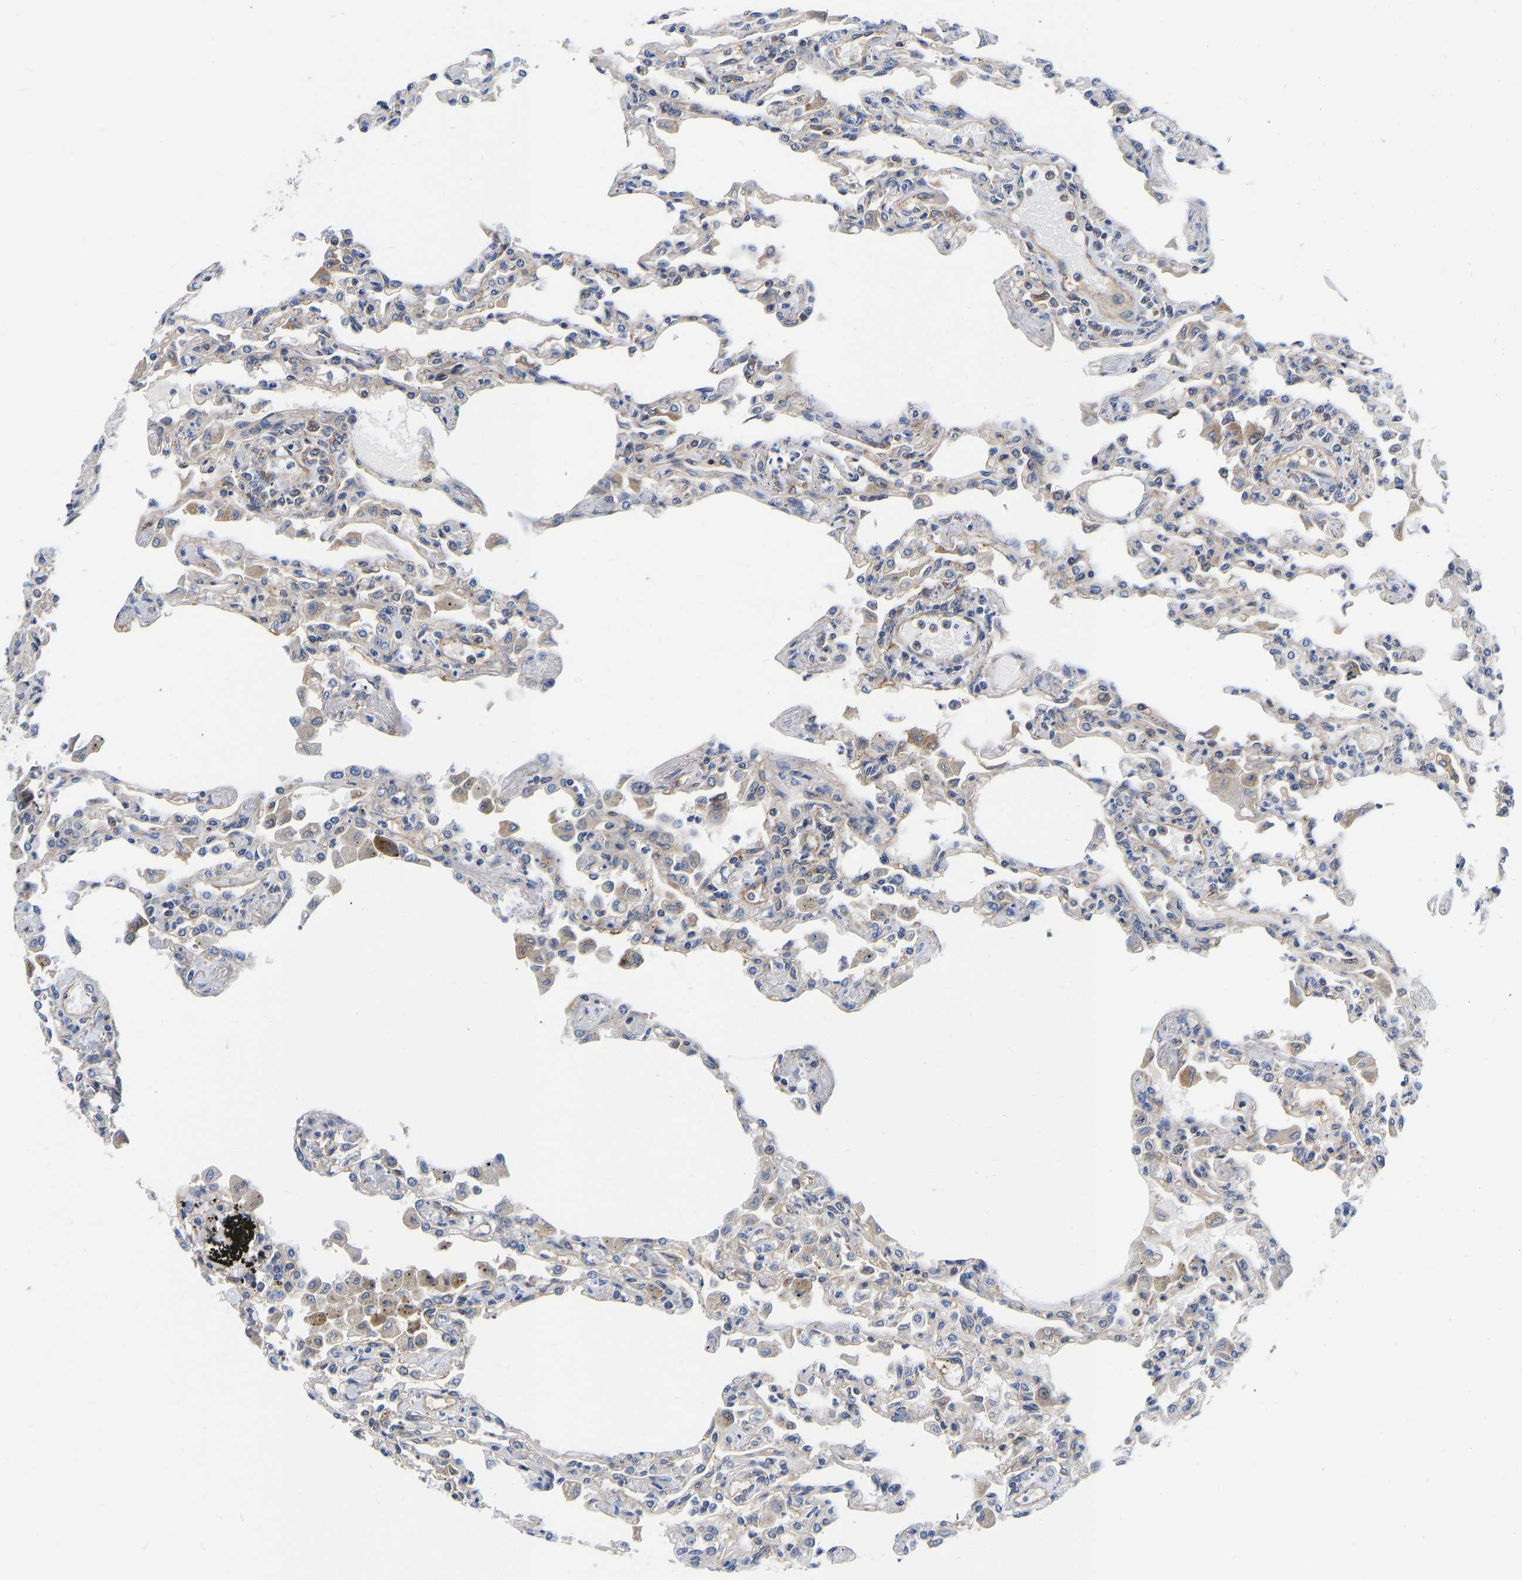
{"staining": {"intensity": "moderate", "quantity": "<25%", "location": "cytoplasmic/membranous"}, "tissue": "lung", "cell_type": "Alveolar cells", "image_type": "normal", "snomed": [{"axis": "morphology", "description": "Normal tissue, NOS"}, {"axis": "topography", "description": "Bronchus"}, {"axis": "topography", "description": "Lung"}], "caption": "DAB (3,3'-diaminobenzidine) immunohistochemical staining of benign lung reveals moderate cytoplasmic/membranous protein positivity in approximately <25% of alveolar cells. Nuclei are stained in blue.", "gene": "FLNB", "patient": {"sex": "female", "age": 49}}